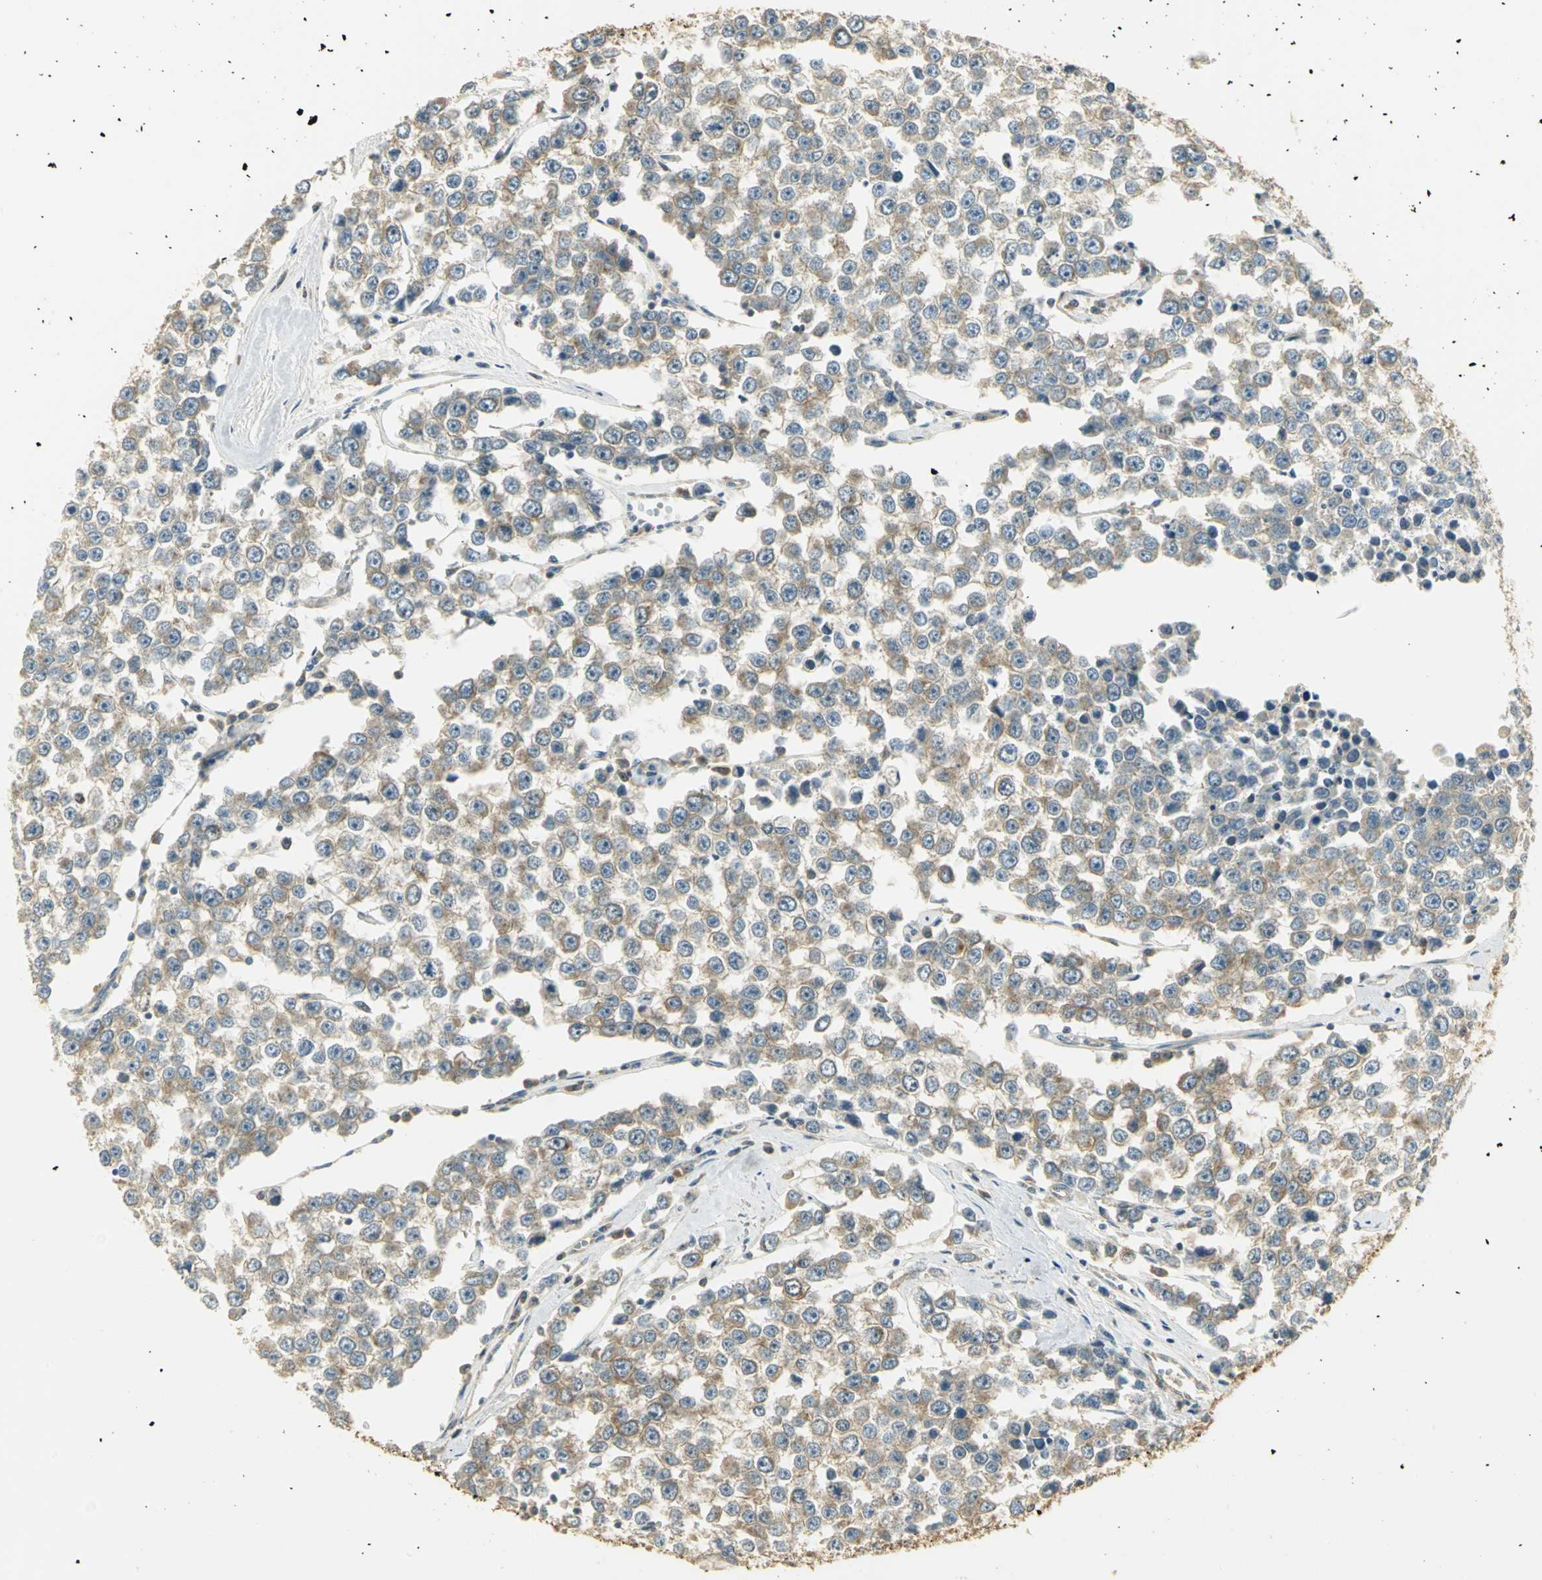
{"staining": {"intensity": "moderate", "quantity": ">75%", "location": "cytoplasmic/membranous"}, "tissue": "testis cancer", "cell_type": "Tumor cells", "image_type": "cancer", "snomed": [{"axis": "morphology", "description": "Seminoma, NOS"}, {"axis": "morphology", "description": "Carcinoma, Embryonal, NOS"}, {"axis": "topography", "description": "Testis"}], "caption": "Protein expression analysis of testis seminoma exhibits moderate cytoplasmic/membranous staining in about >75% of tumor cells. Ihc stains the protein in brown and the nuclei are stained blue.", "gene": "RARS1", "patient": {"sex": "male", "age": 52}}